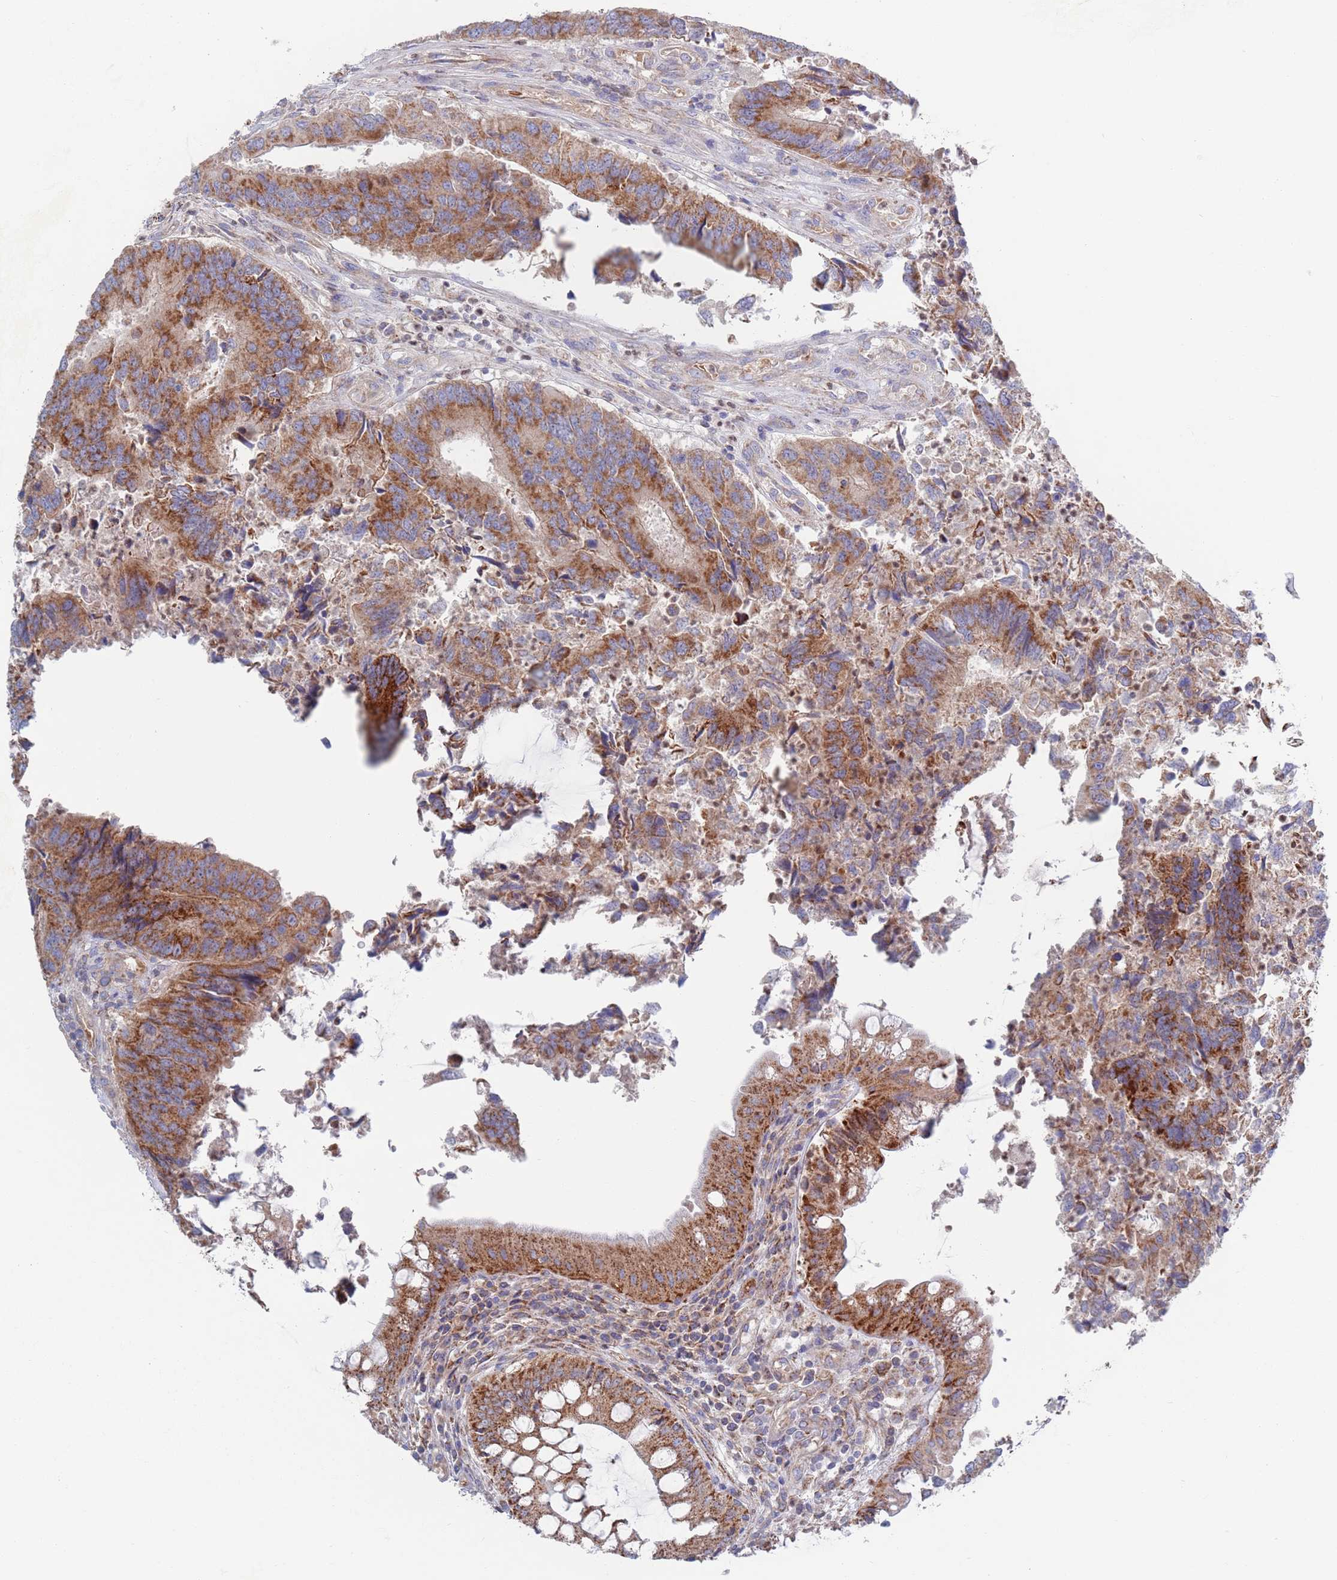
{"staining": {"intensity": "moderate", "quantity": ">75%", "location": "cytoplasmic/membranous"}, "tissue": "colorectal cancer", "cell_type": "Tumor cells", "image_type": "cancer", "snomed": [{"axis": "morphology", "description": "Adenocarcinoma, NOS"}, {"axis": "topography", "description": "Colon"}], "caption": "High-power microscopy captured an immunohistochemistry (IHC) image of colorectal adenocarcinoma, revealing moderate cytoplasmic/membranous positivity in about >75% of tumor cells. The protein is shown in brown color, while the nuclei are stained blue.", "gene": "CHCHD6", "patient": {"sex": "female", "age": 67}}